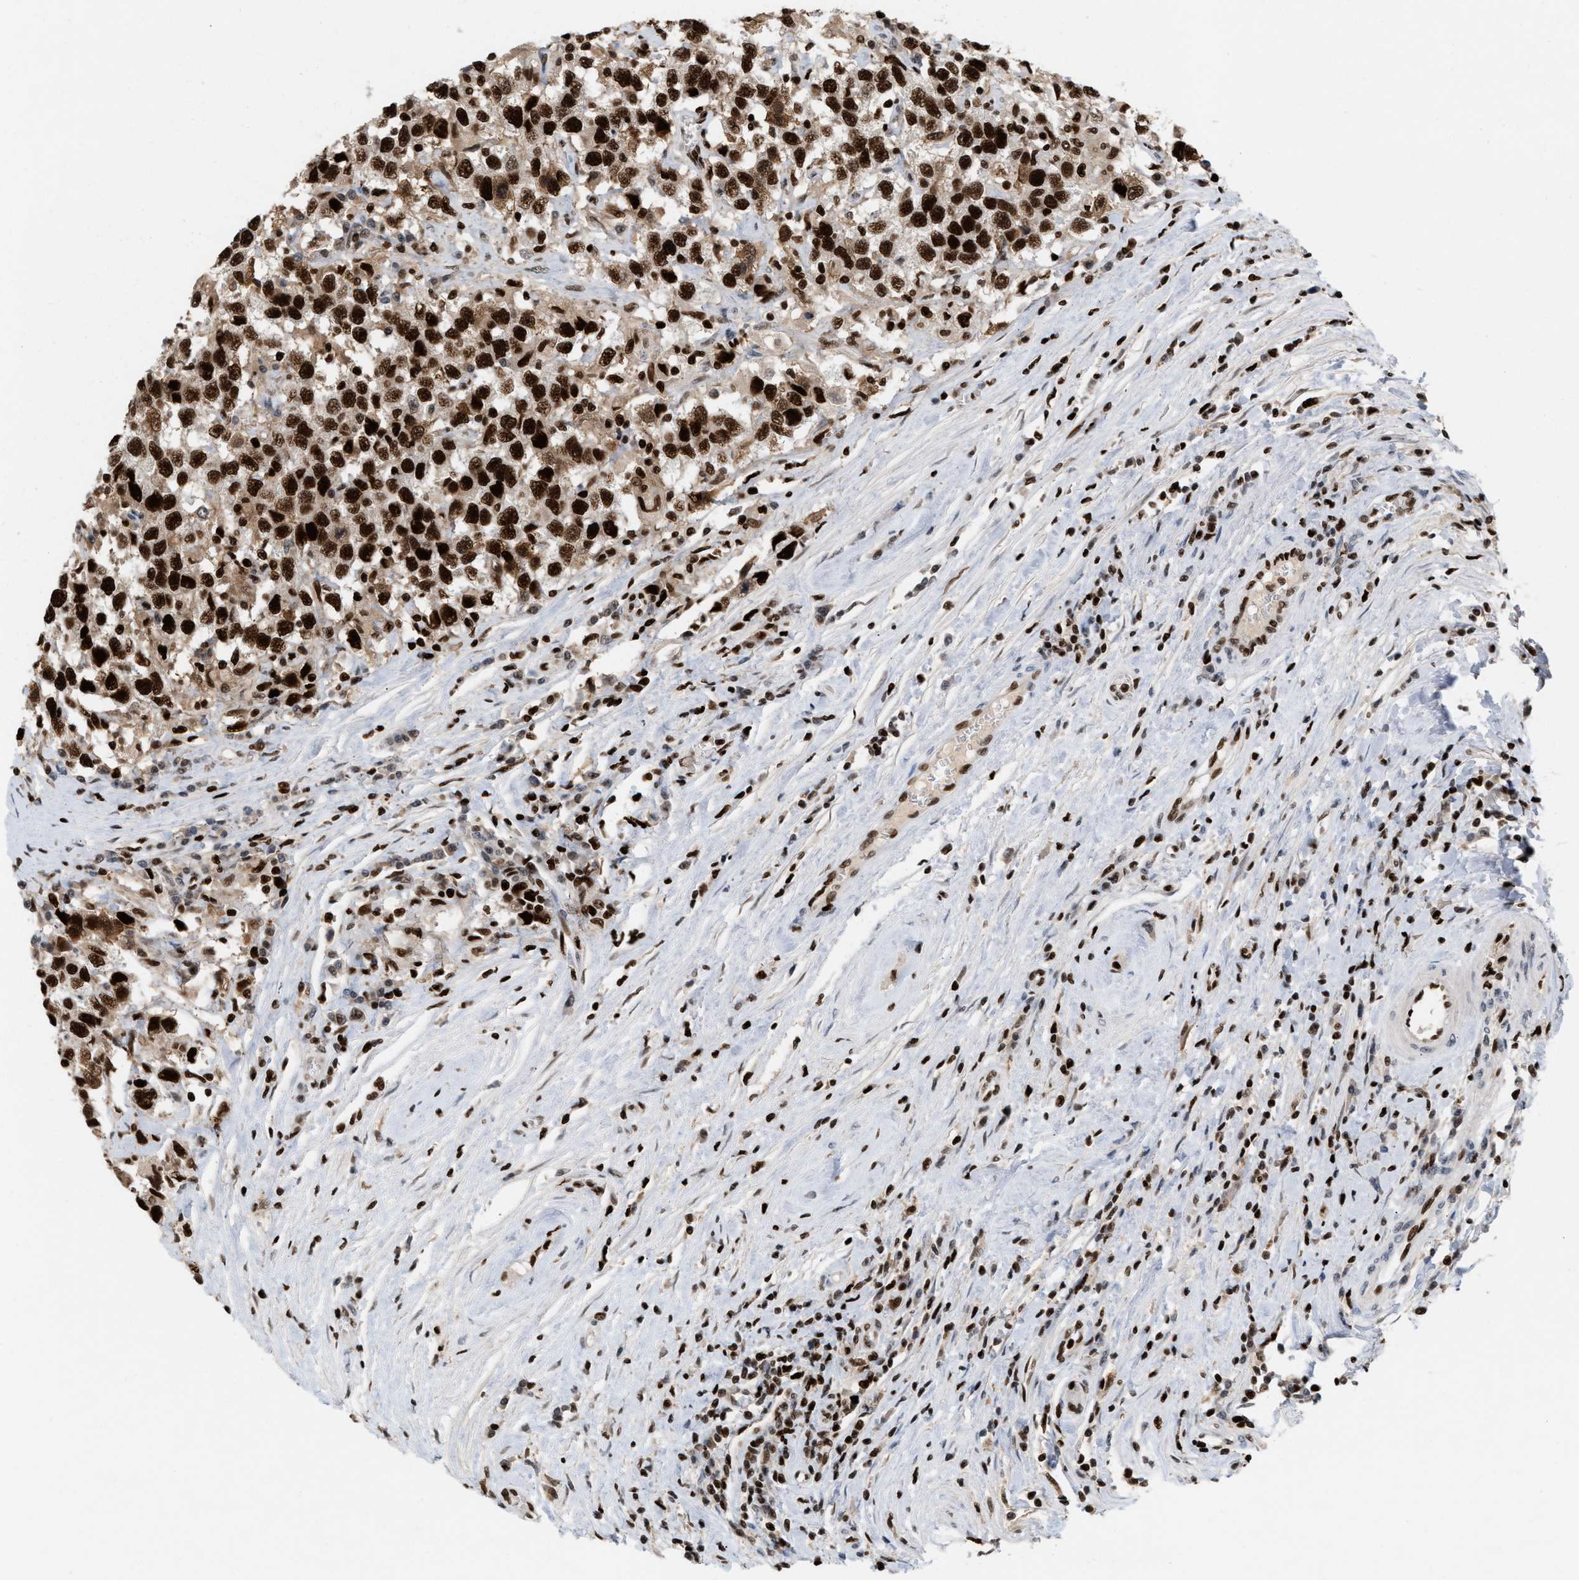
{"staining": {"intensity": "strong", "quantity": ">75%", "location": "cytoplasmic/membranous,nuclear"}, "tissue": "testis cancer", "cell_type": "Tumor cells", "image_type": "cancer", "snomed": [{"axis": "morphology", "description": "Seminoma, NOS"}, {"axis": "topography", "description": "Testis"}], "caption": "Immunohistochemical staining of human testis cancer exhibits high levels of strong cytoplasmic/membranous and nuclear protein staining in about >75% of tumor cells.", "gene": "RNASEK-C17orf49", "patient": {"sex": "male", "age": 41}}